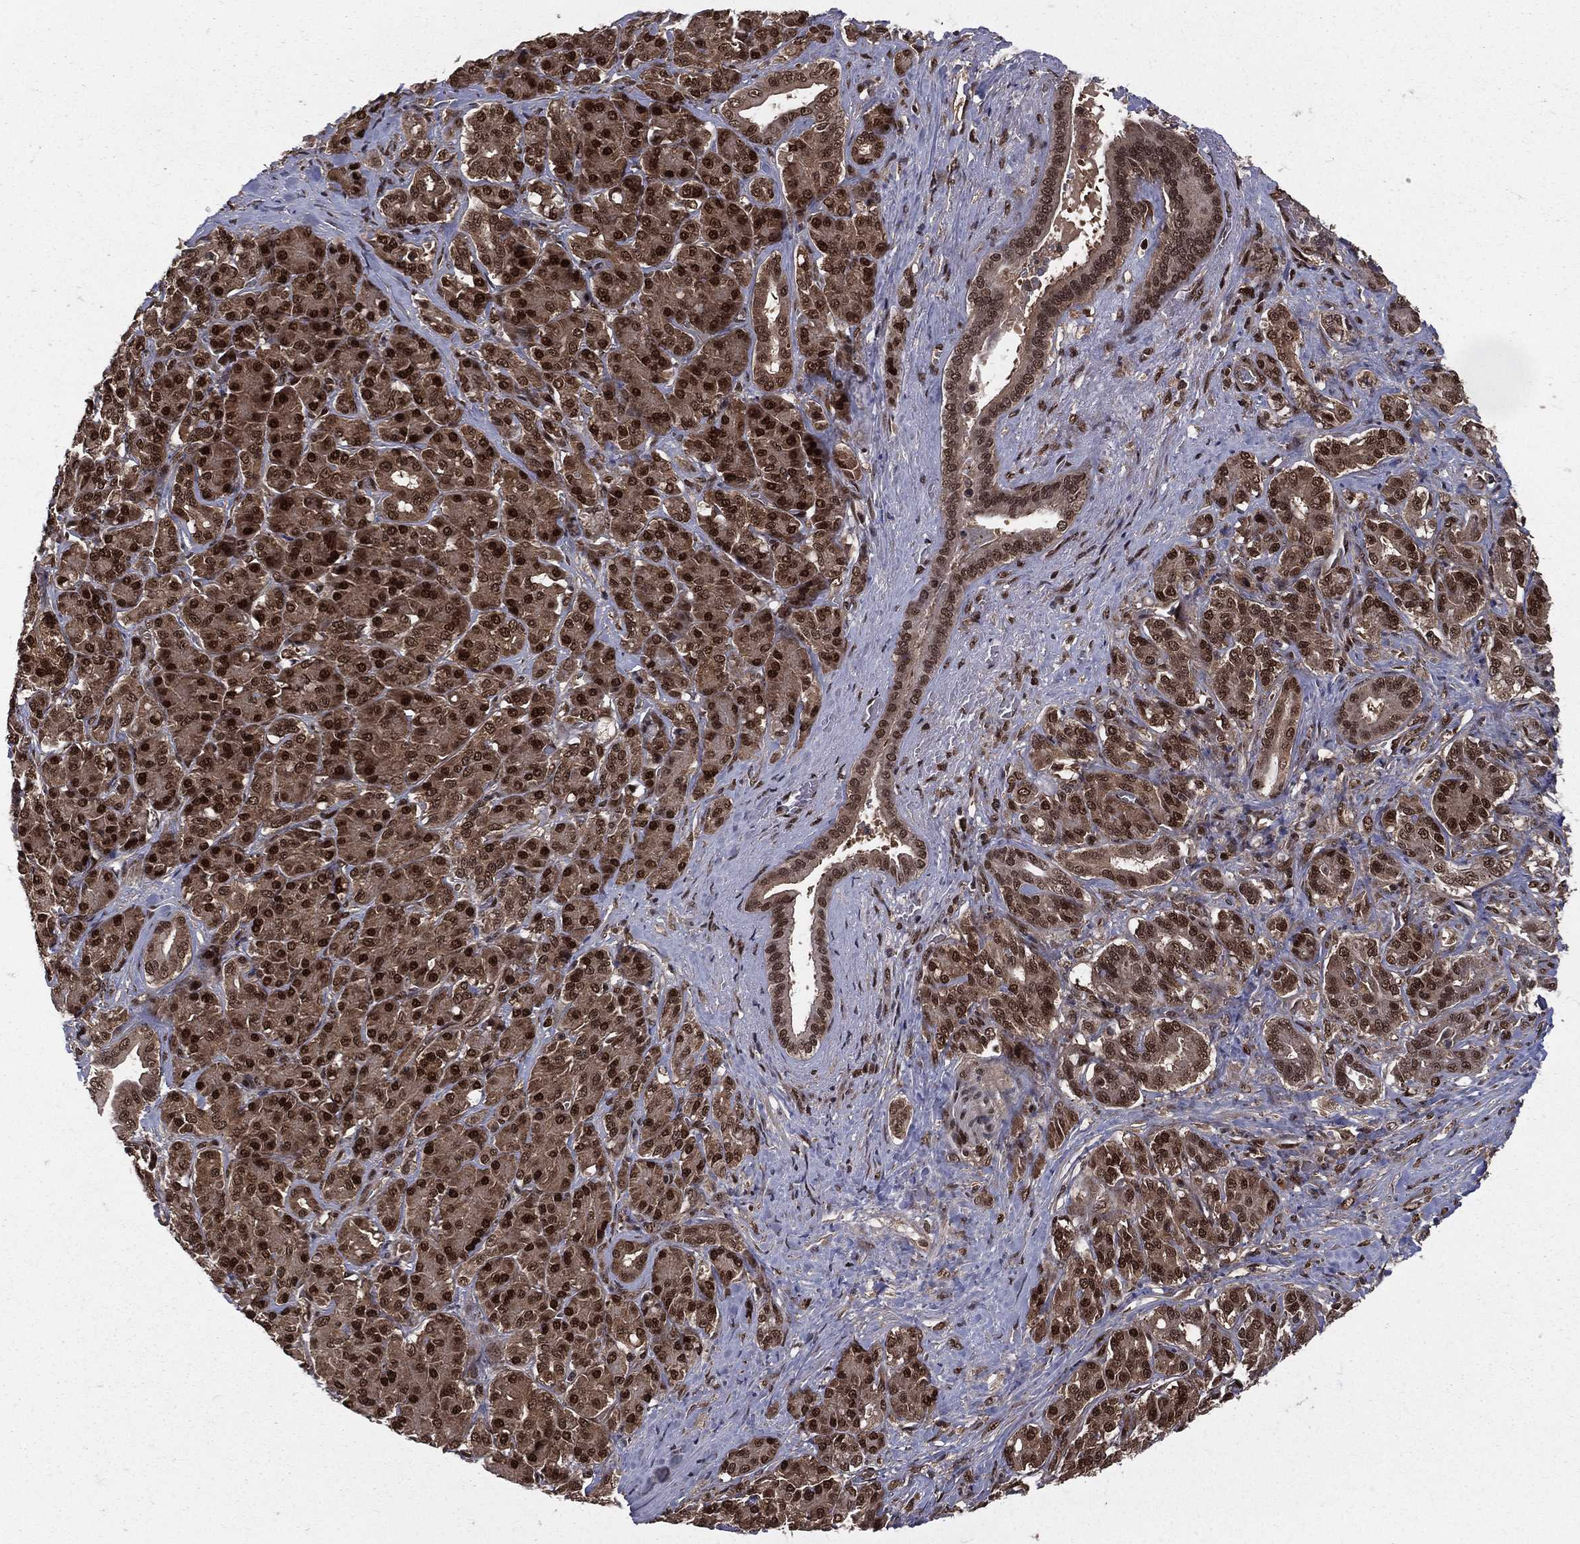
{"staining": {"intensity": "strong", "quantity": ">75%", "location": "cytoplasmic/membranous,nuclear"}, "tissue": "pancreatic cancer", "cell_type": "Tumor cells", "image_type": "cancer", "snomed": [{"axis": "morphology", "description": "Normal tissue, NOS"}, {"axis": "morphology", "description": "Inflammation, NOS"}, {"axis": "morphology", "description": "Adenocarcinoma, NOS"}, {"axis": "topography", "description": "Pancreas"}], "caption": "Human pancreatic cancer stained for a protein (brown) displays strong cytoplasmic/membranous and nuclear positive positivity in about >75% of tumor cells.", "gene": "COPS4", "patient": {"sex": "male", "age": 57}}